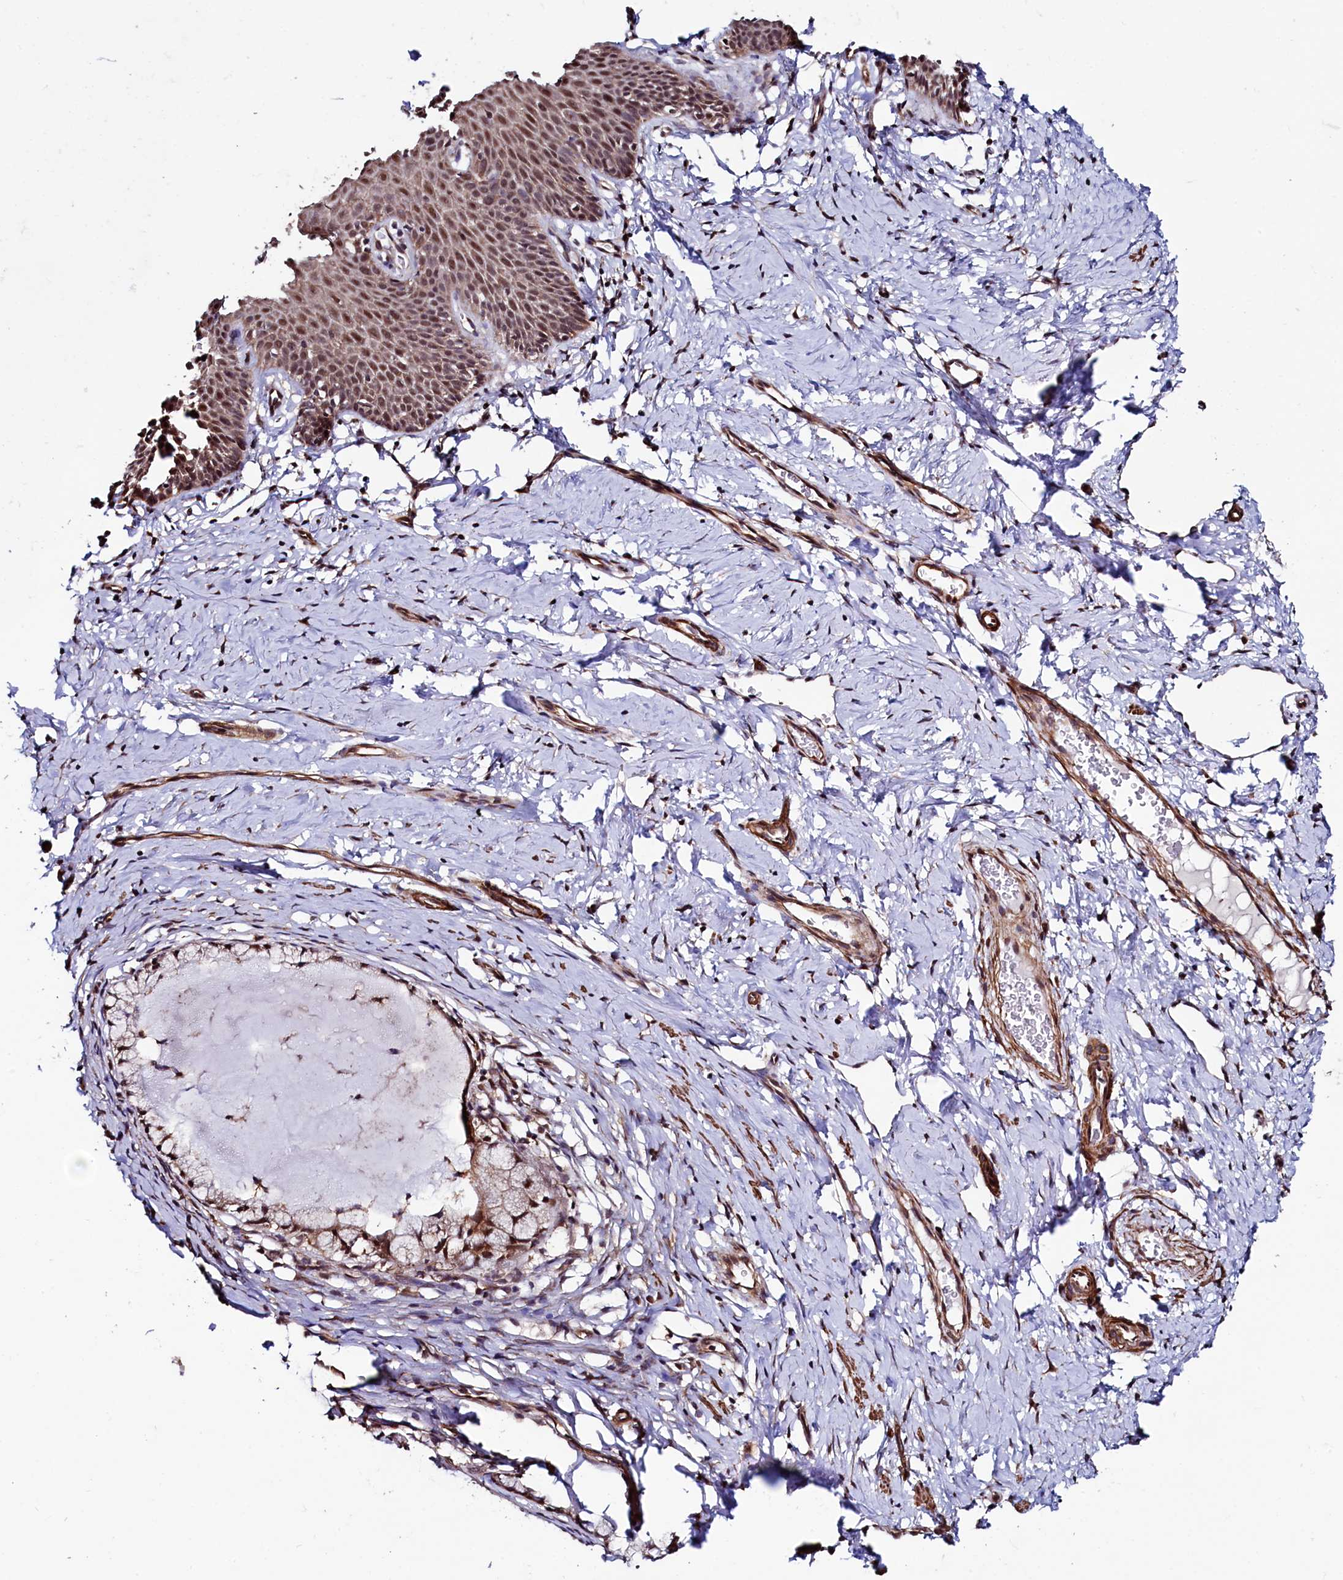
{"staining": {"intensity": "moderate", "quantity": ">75%", "location": "cytoplasmic/membranous,nuclear"}, "tissue": "cervix", "cell_type": "Glandular cells", "image_type": "normal", "snomed": [{"axis": "morphology", "description": "Normal tissue, NOS"}, {"axis": "topography", "description": "Cervix"}], "caption": "This is a micrograph of immunohistochemistry staining of normal cervix, which shows moderate expression in the cytoplasmic/membranous,nuclear of glandular cells.", "gene": "LEO1", "patient": {"sex": "female", "age": 36}}